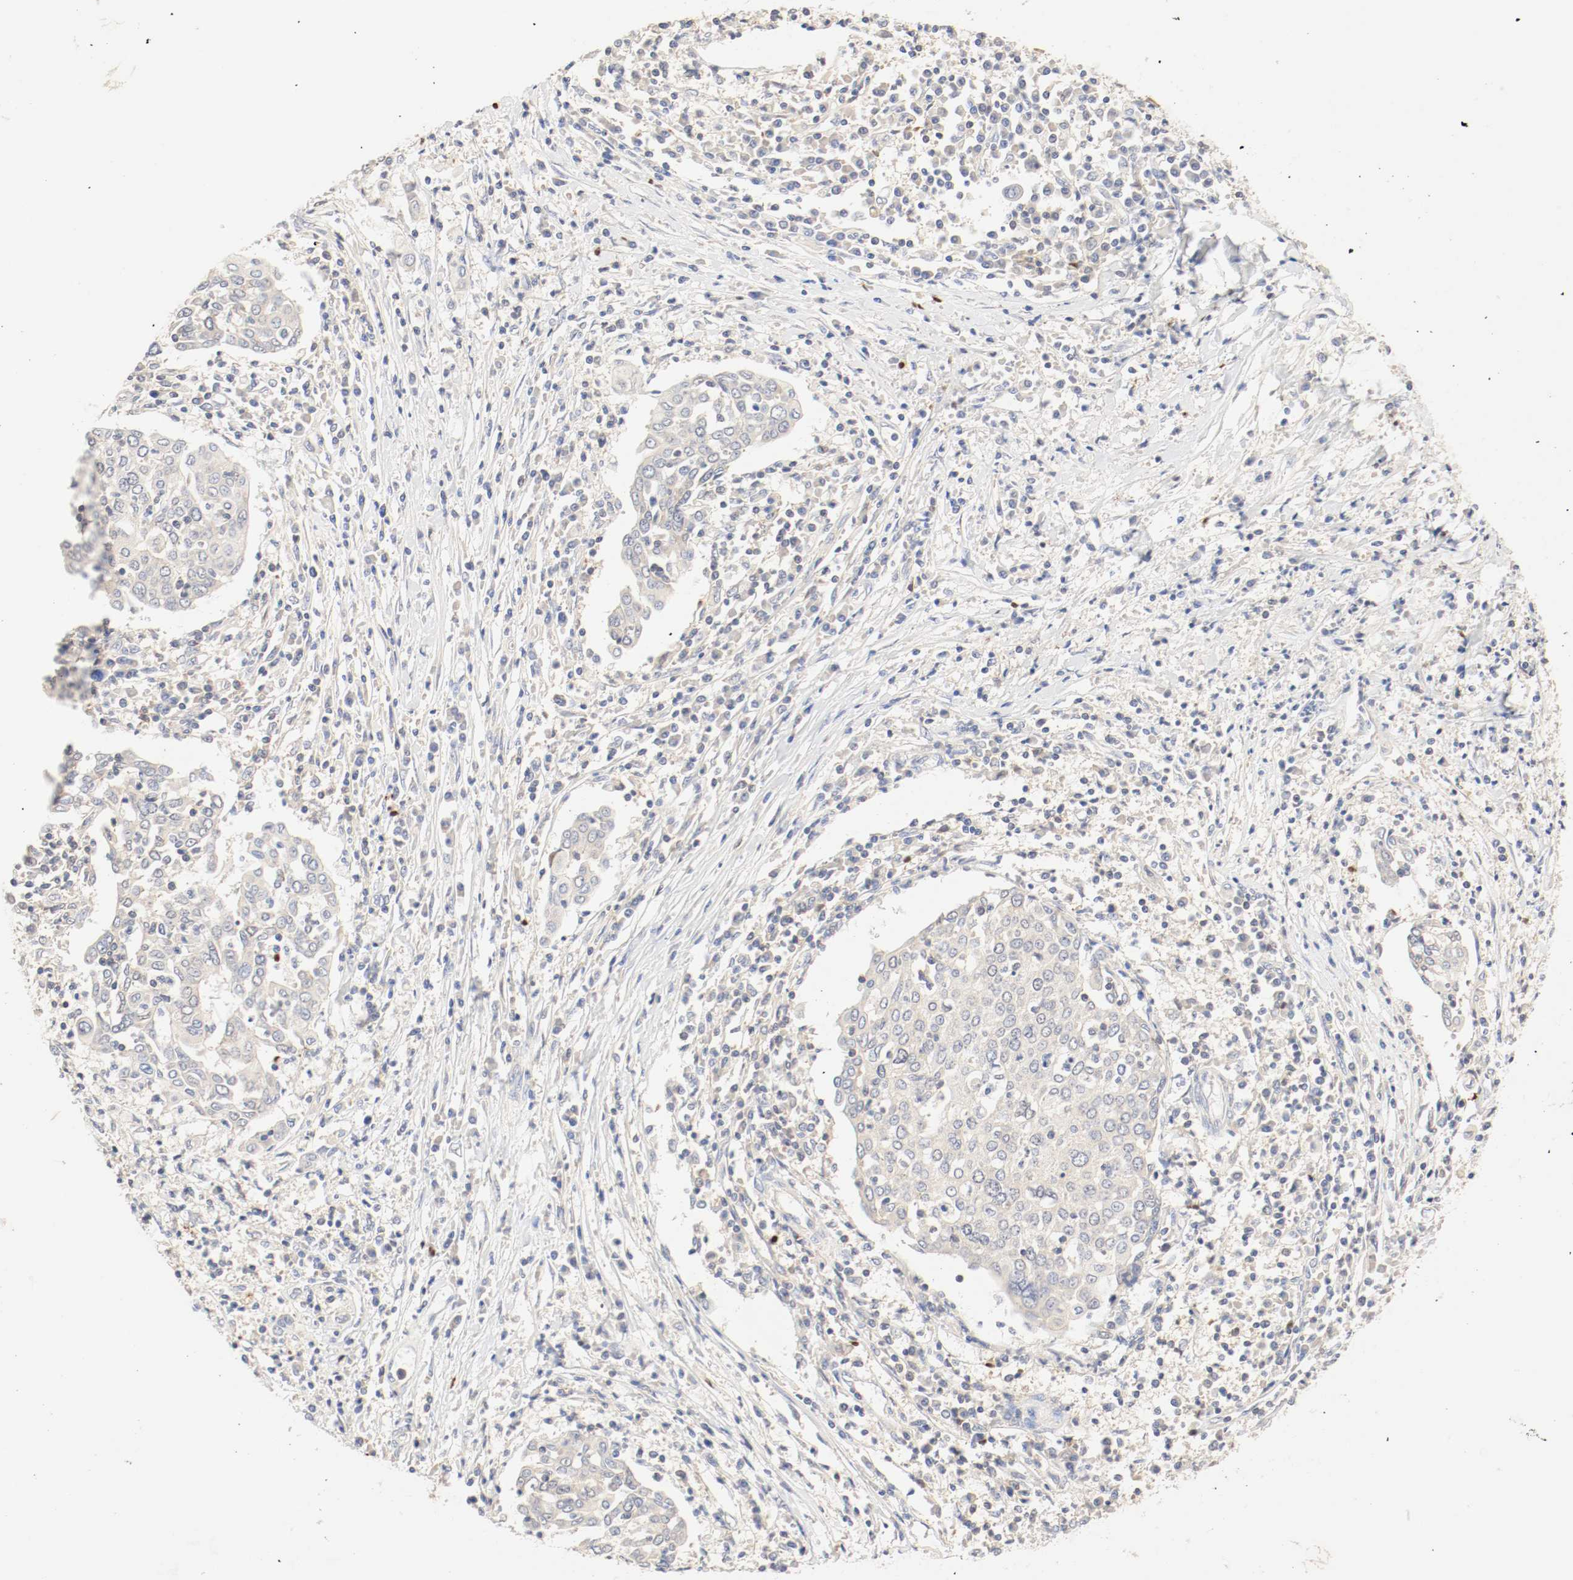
{"staining": {"intensity": "weak", "quantity": "<25%", "location": "cytoplasmic/membranous"}, "tissue": "cervical cancer", "cell_type": "Tumor cells", "image_type": "cancer", "snomed": [{"axis": "morphology", "description": "Squamous cell carcinoma, NOS"}, {"axis": "topography", "description": "Cervix"}], "caption": "Tumor cells show no significant positivity in cervical cancer (squamous cell carcinoma). (DAB IHC with hematoxylin counter stain).", "gene": "GIT1", "patient": {"sex": "female", "age": 40}}